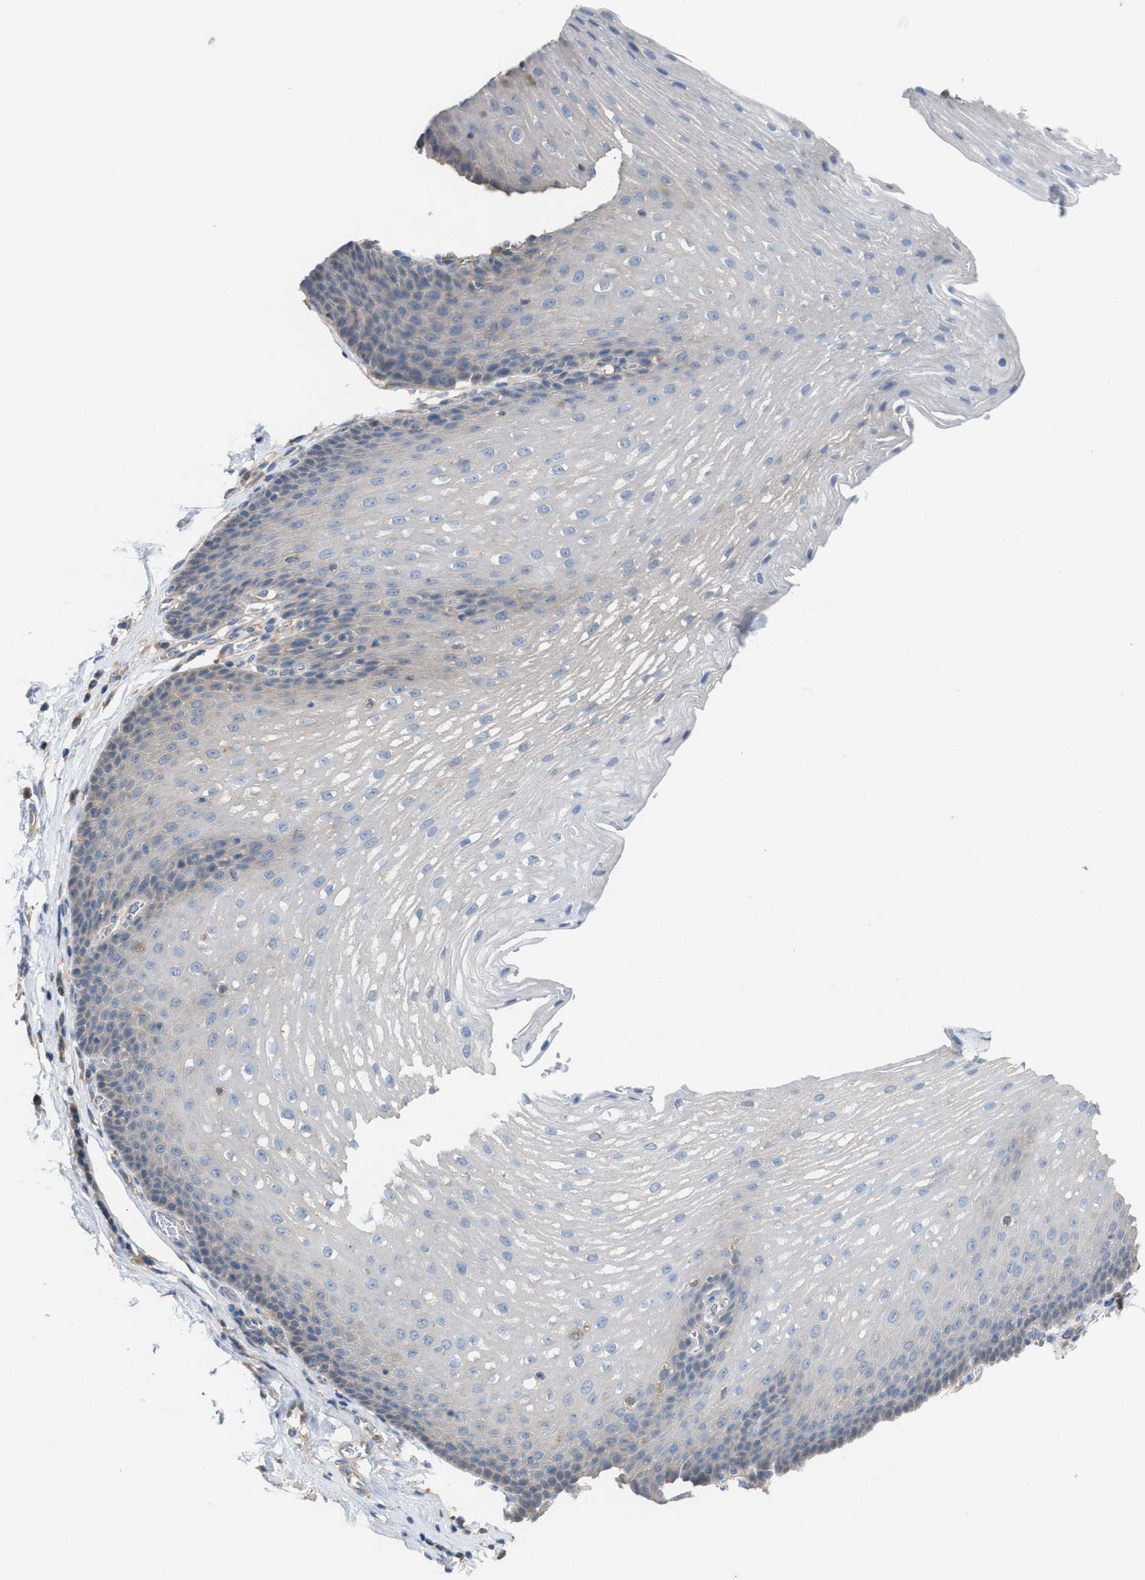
{"staining": {"intensity": "negative", "quantity": "none", "location": "none"}, "tissue": "esophagus", "cell_type": "Squamous epithelial cells", "image_type": "normal", "snomed": [{"axis": "morphology", "description": "Normal tissue, NOS"}, {"axis": "topography", "description": "Esophagus"}], "caption": "Squamous epithelial cells are negative for brown protein staining in benign esophagus.", "gene": "NQO2", "patient": {"sex": "male", "age": 48}}